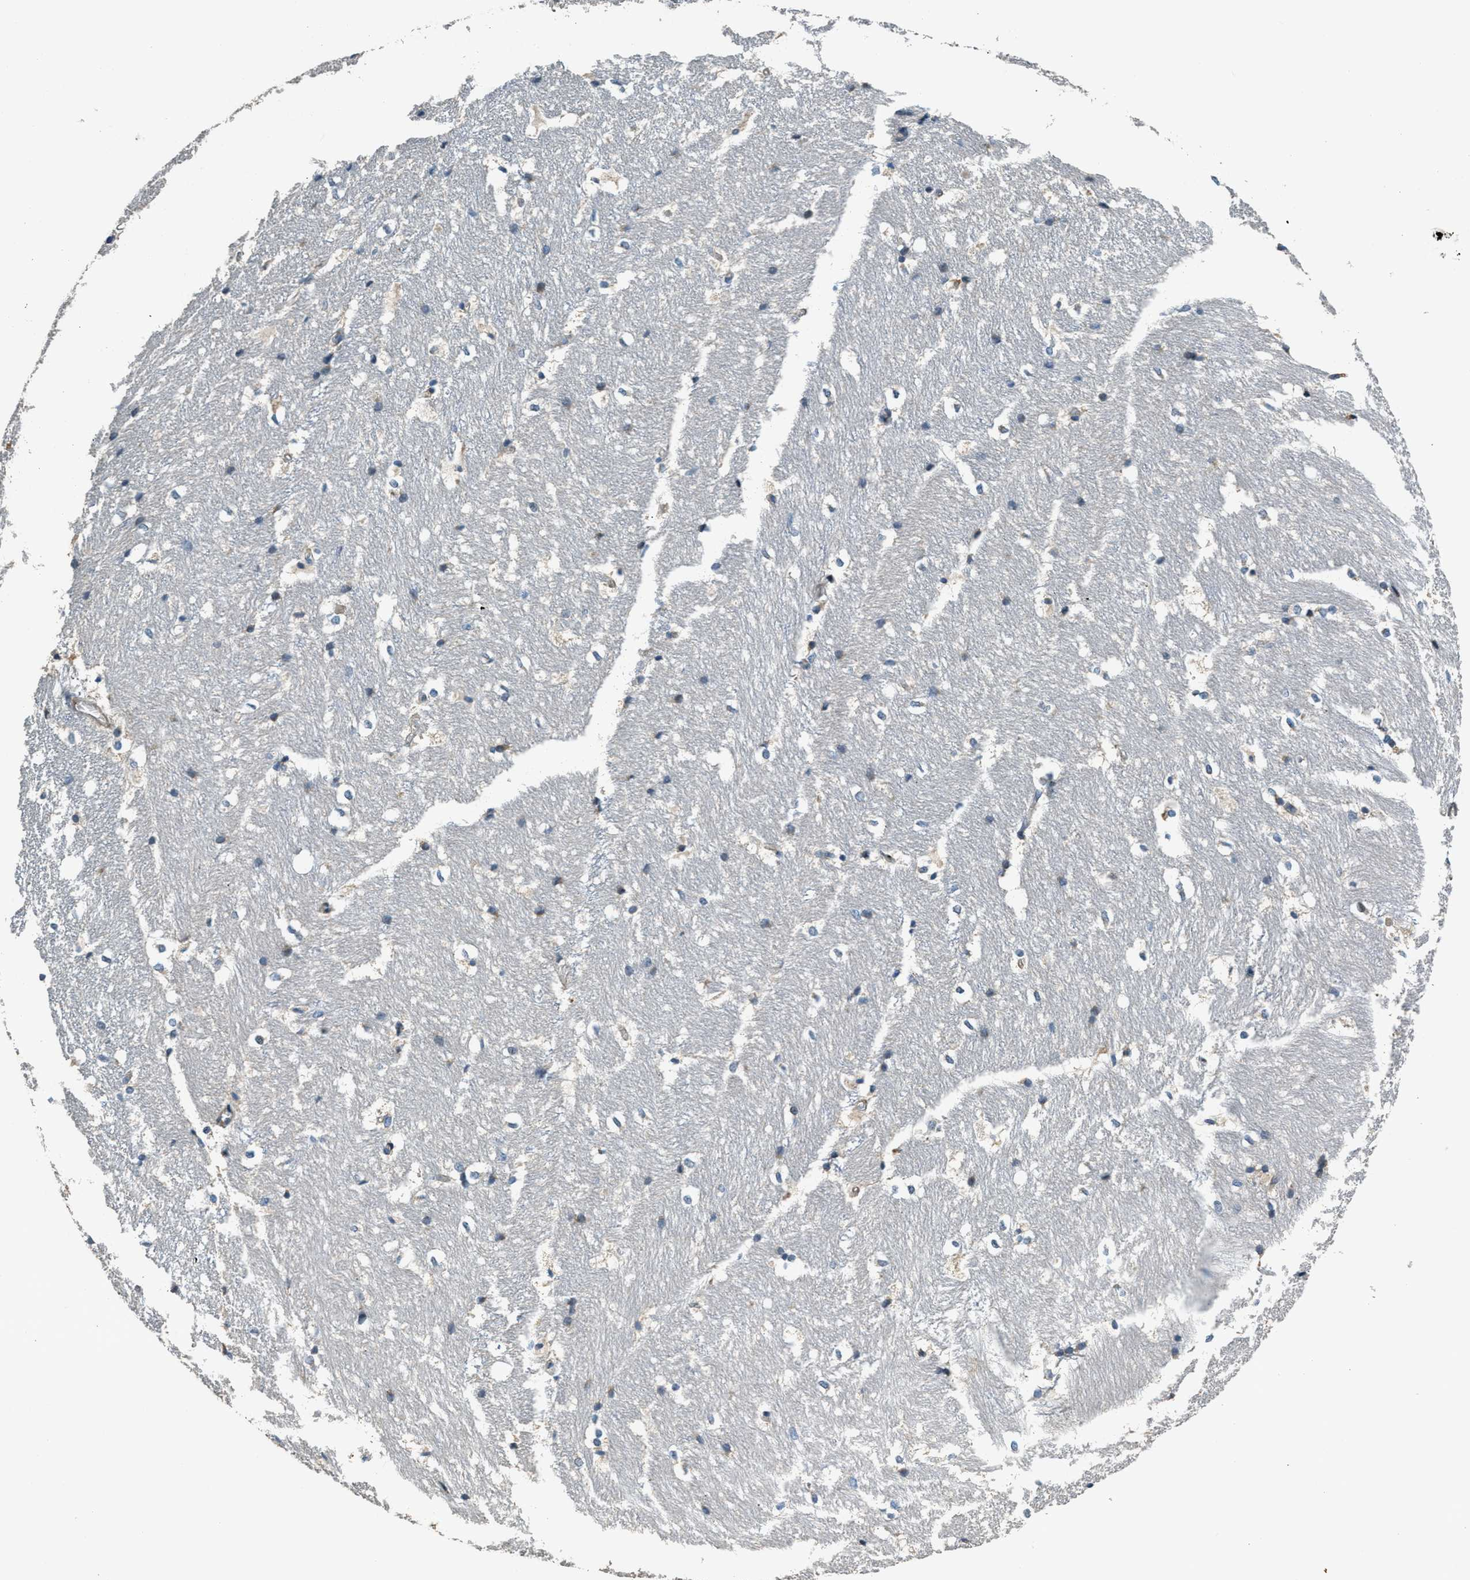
{"staining": {"intensity": "negative", "quantity": "none", "location": "none"}, "tissue": "hippocampus", "cell_type": "Glial cells", "image_type": "normal", "snomed": [{"axis": "morphology", "description": "Normal tissue, NOS"}, {"axis": "topography", "description": "Hippocampus"}], "caption": "Glial cells show no significant protein staining in unremarkable hippocampus.", "gene": "HERC2", "patient": {"sex": "female", "age": 19}}